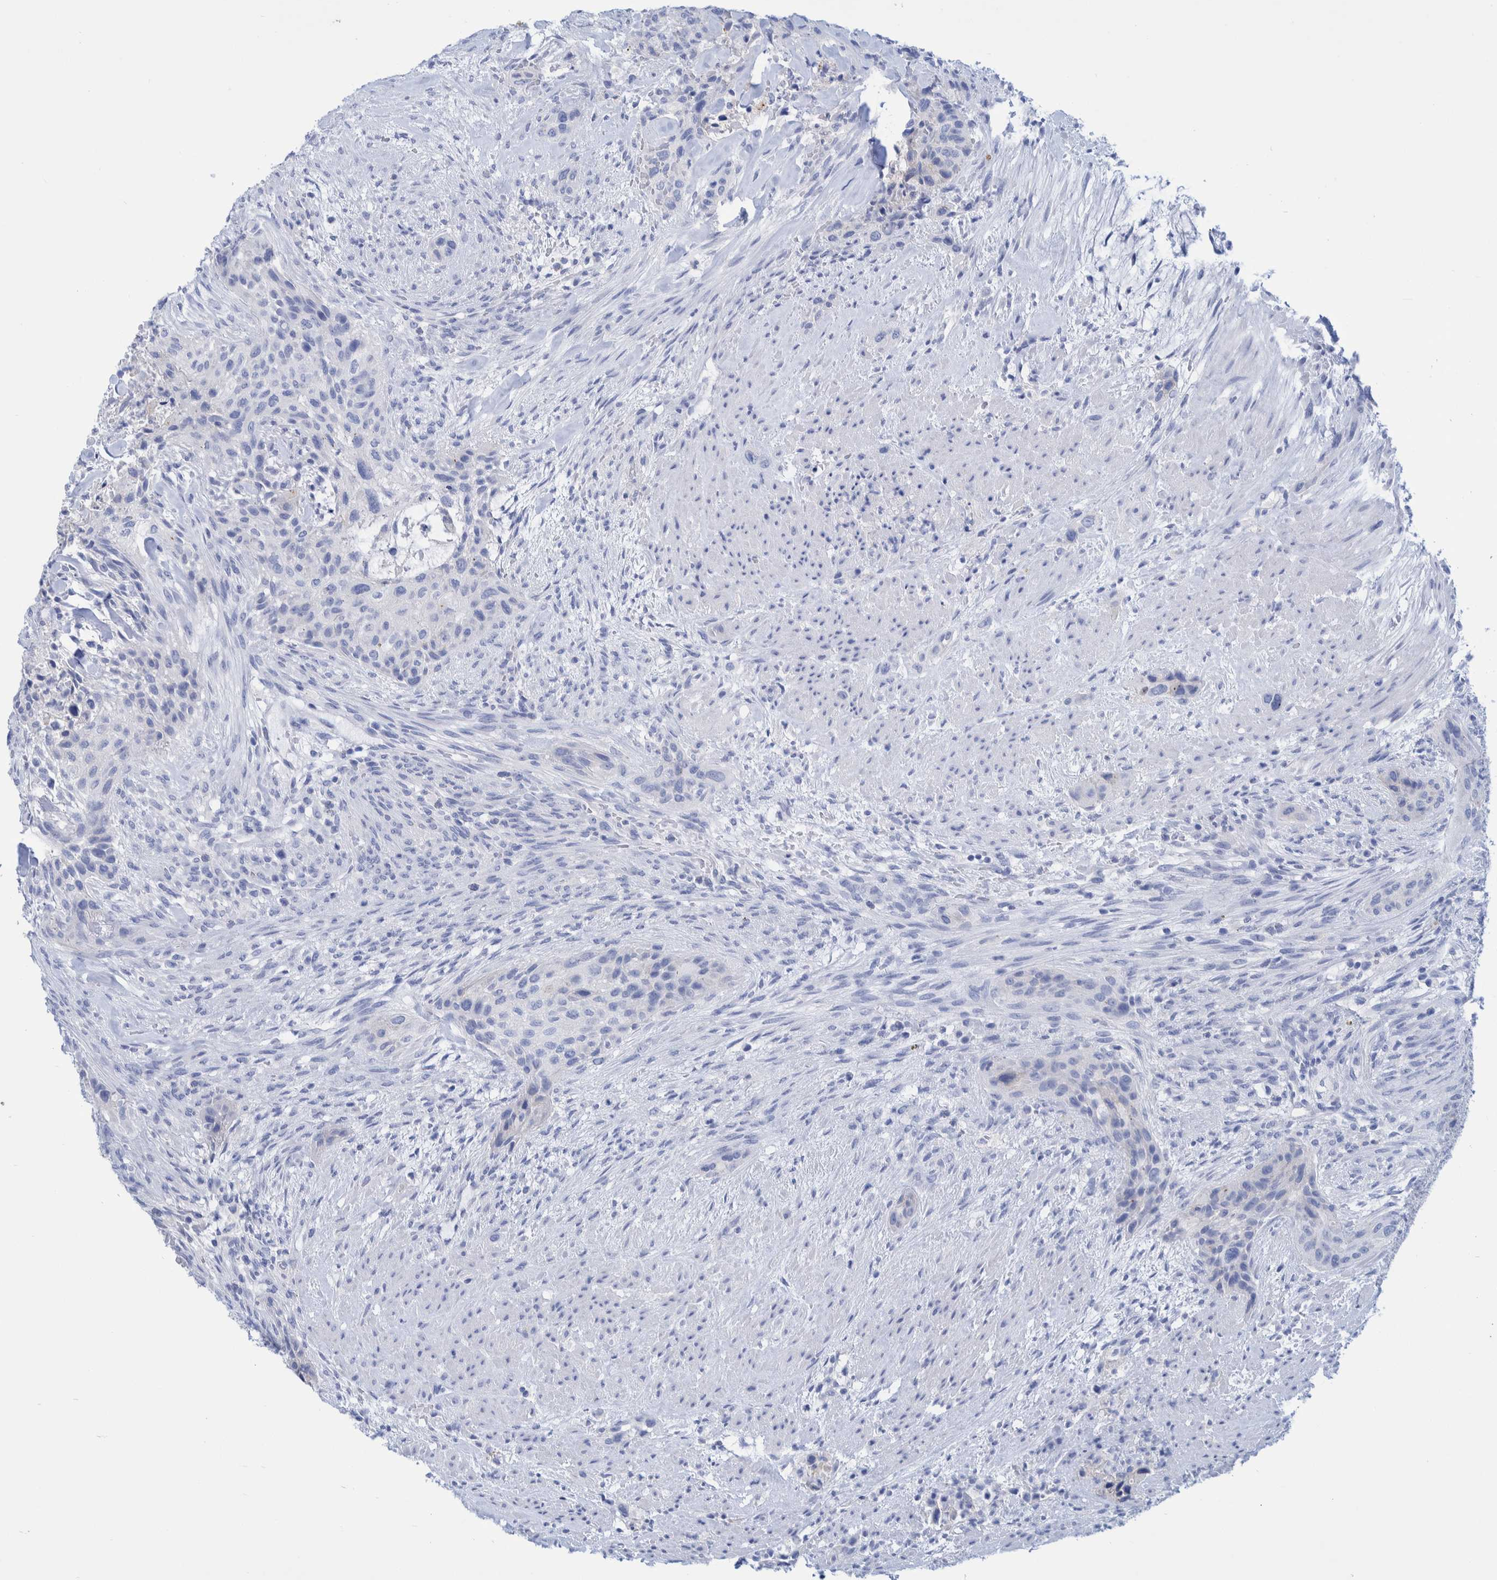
{"staining": {"intensity": "negative", "quantity": "none", "location": "none"}, "tissue": "urothelial cancer", "cell_type": "Tumor cells", "image_type": "cancer", "snomed": [{"axis": "morphology", "description": "Urothelial carcinoma, High grade"}, {"axis": "topography", "description": "Urinary bladder"}], "caption": "The image exhibits no significant staining in tumor cells of urothelial cancer.", "gene": "PERP", "patient": {"sex": "male", "age": 35}}